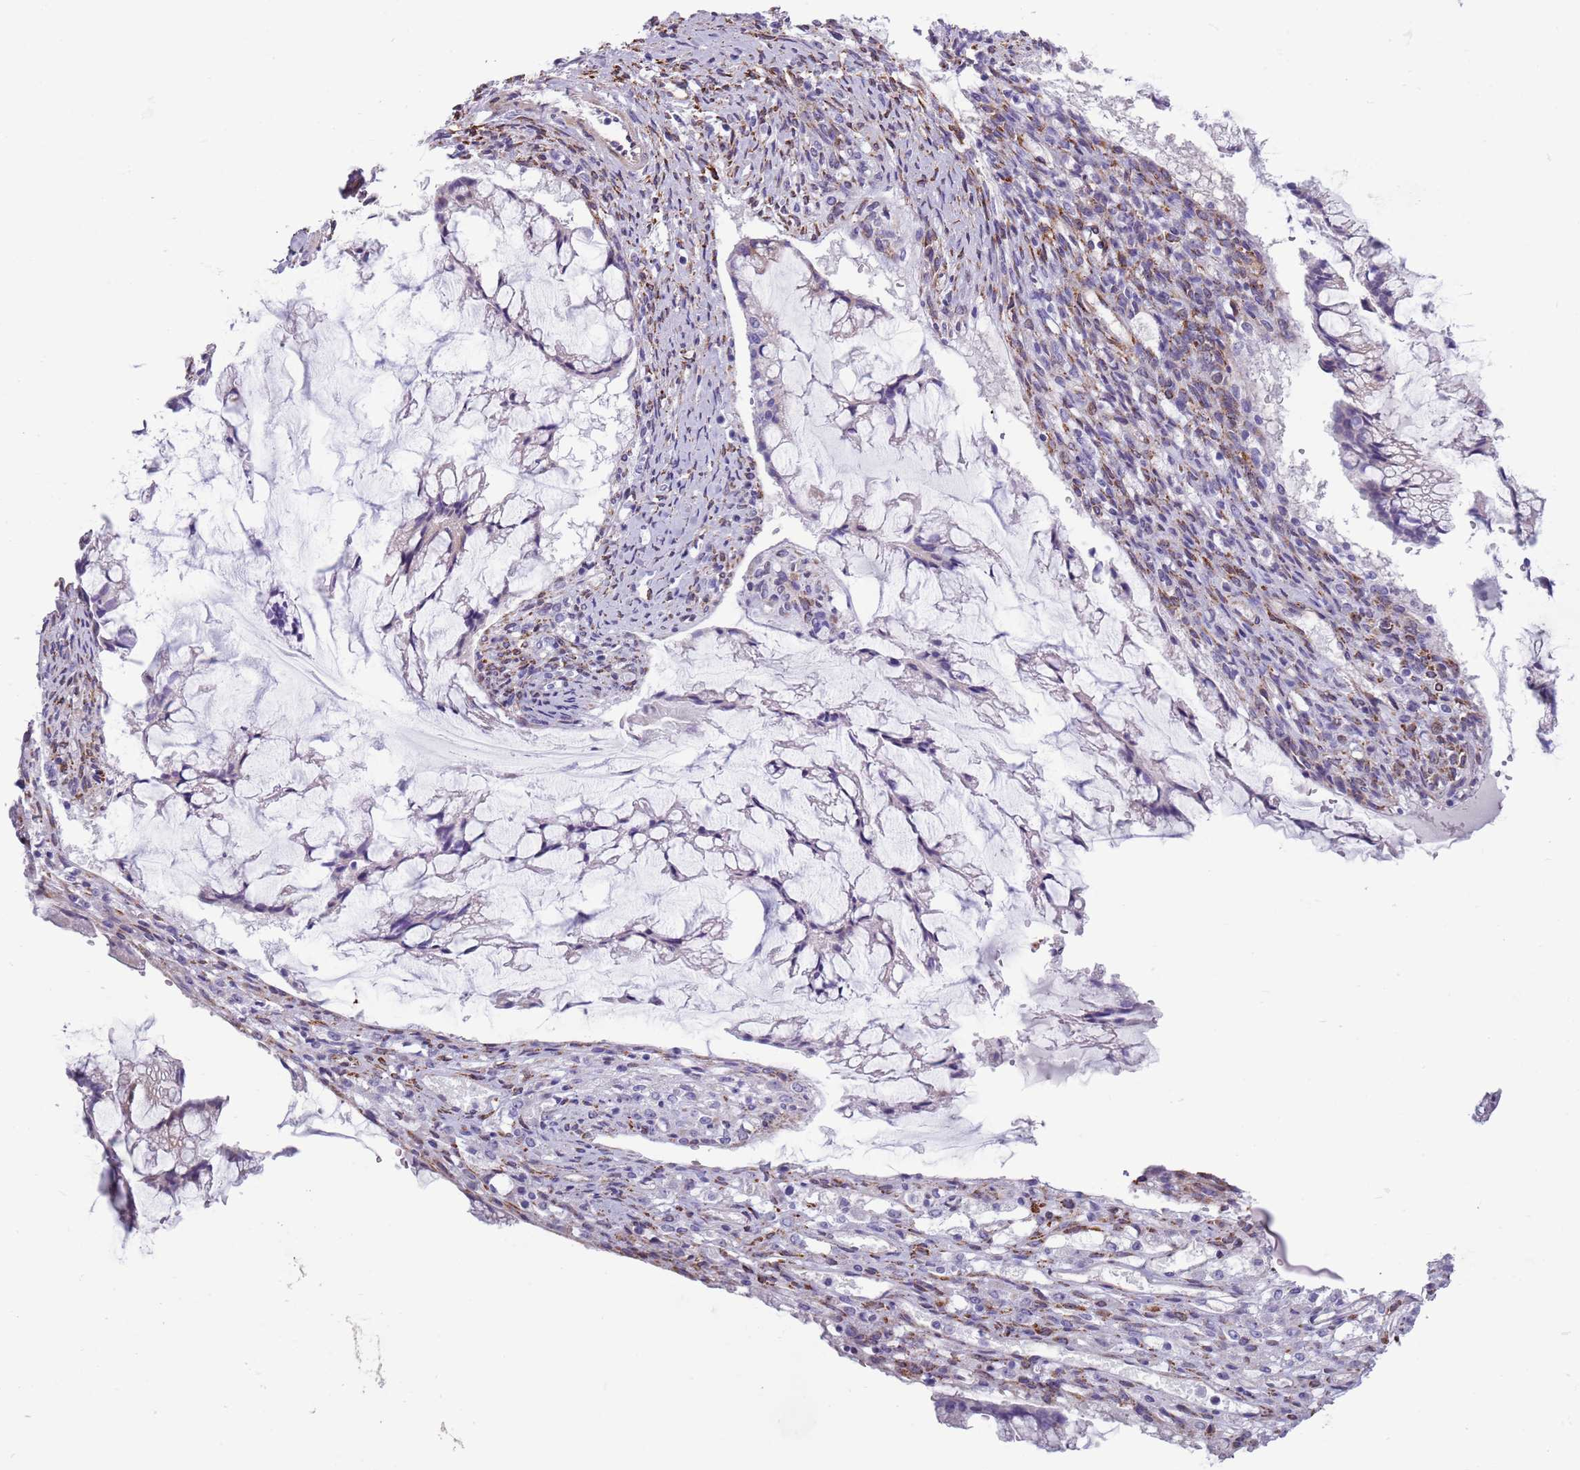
{"staining": {"intensity": "negative", "quantity": "none", "location": "none"}, "tissue": "ovarian cancer", "cell_type": "Tumor cells", "image_type": "cancer", "snomed": [{"axis": "morphology", "description": "Cystadenocarcinoma, mucinous, NOS"}, {"axis": "topography", "description": "Ovary"}], "caption": "Micrograph shows no protein positivity in tumor cells of ovarian mucinous cystadenocarcinoma tissue. (DAB immunohistochemistry (IHC) visualized using brightfield microscopy, high magnification).", "gene": "MRPL32", "patient": {"sex": "female", "age": 73}}